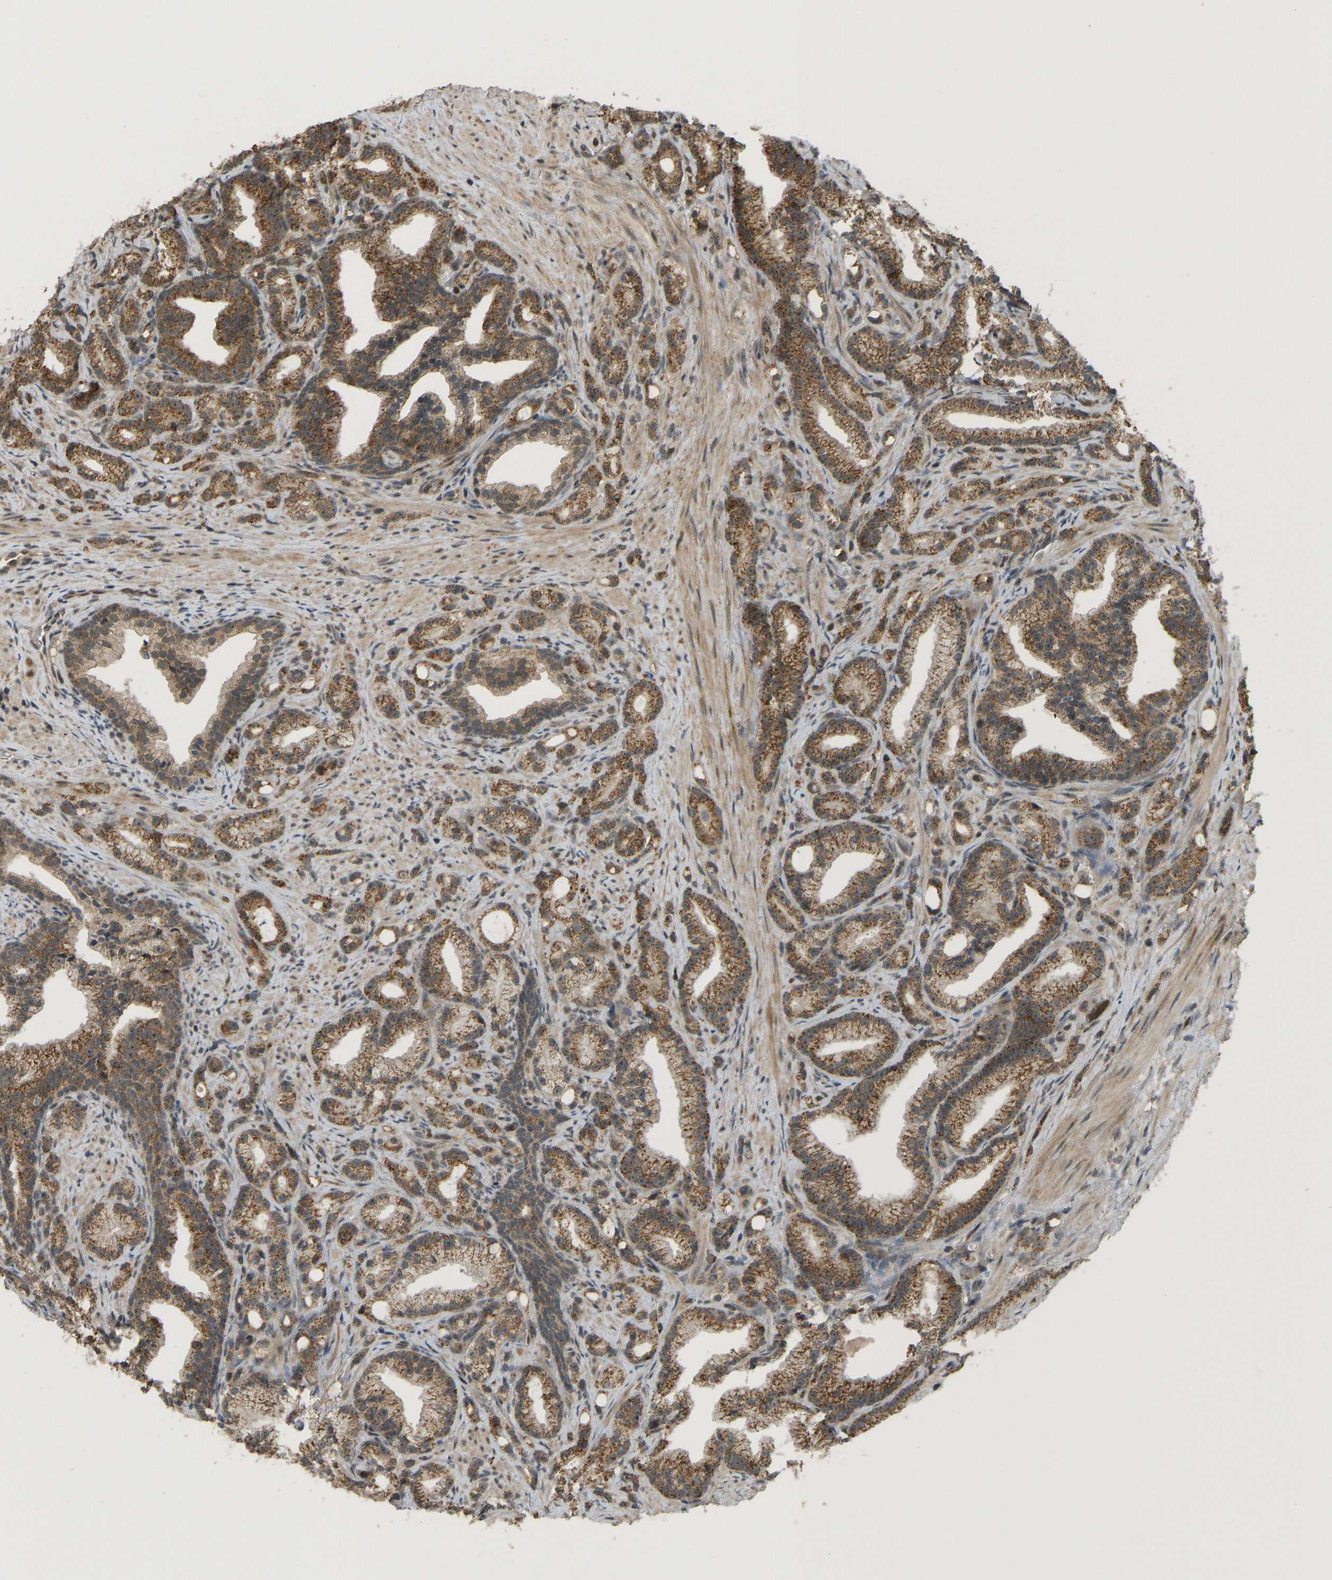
{"staining": {"intensity": "moderate", "quantity": ">75%", "location": "cytoplasmic/membranous"}, "tissue": "prostate cancer", "cell_type": "Tumor cells", "image_type": "cancer", "snomed": [{"axis": "morphology", "description": "Adenocarcinoma, Low grade"}, {"axis": "topography", "description": "Prostate"}], "caption": "High-power microscopy captured an IHC image of prostate cancer (adenocarcinoma (low-grade)), revealing moderate cytoplasmic/membranous expression in approximately >75% of tumor cells.", "gene": "ACADS", "patient": {"sex": "male", "age": 89}}